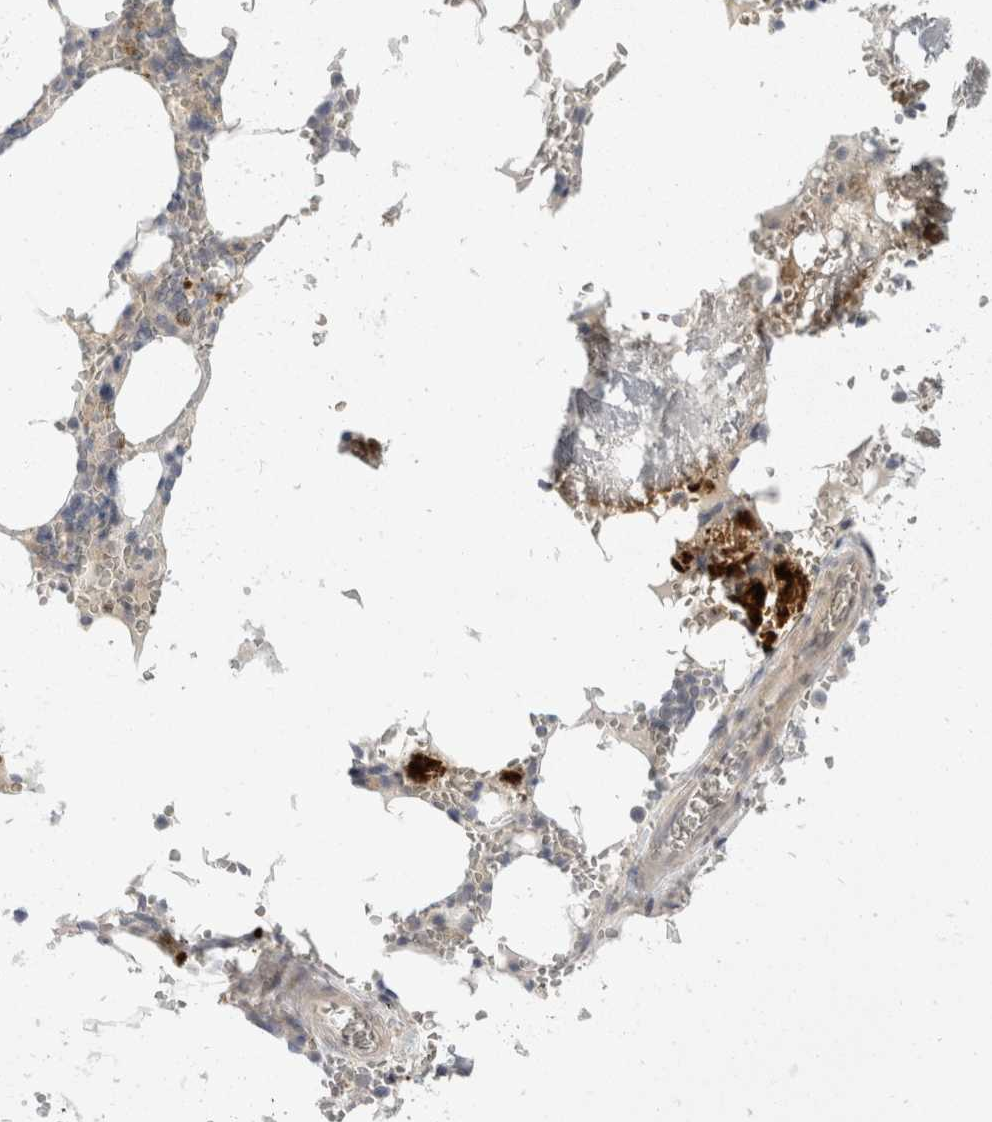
{"staining": {"intensity": "moderate", "quantity": "<25%", "location": "cytoplasmic/membranous"}, "tissue": "bone marrow", "cell_type": "Hematopoietic cells", "image_type": "normal", "snomed": [{"axis": "morphology", "description": "Normal tissue, NOS"}, {"axis": "topography", "description": "Bone marrow"}], "caption": "Moderate cytoplasmic/membranous positivity is present in about <25% of hematopoietic cells in normal bone marrow. The staining is performed using DAB brown chromogen to label protein expression. The nuclei are counter-stained blue using hematoxylin.", "gene": "TOM1L2", "patient": {"sex": "male", "age": 70}}